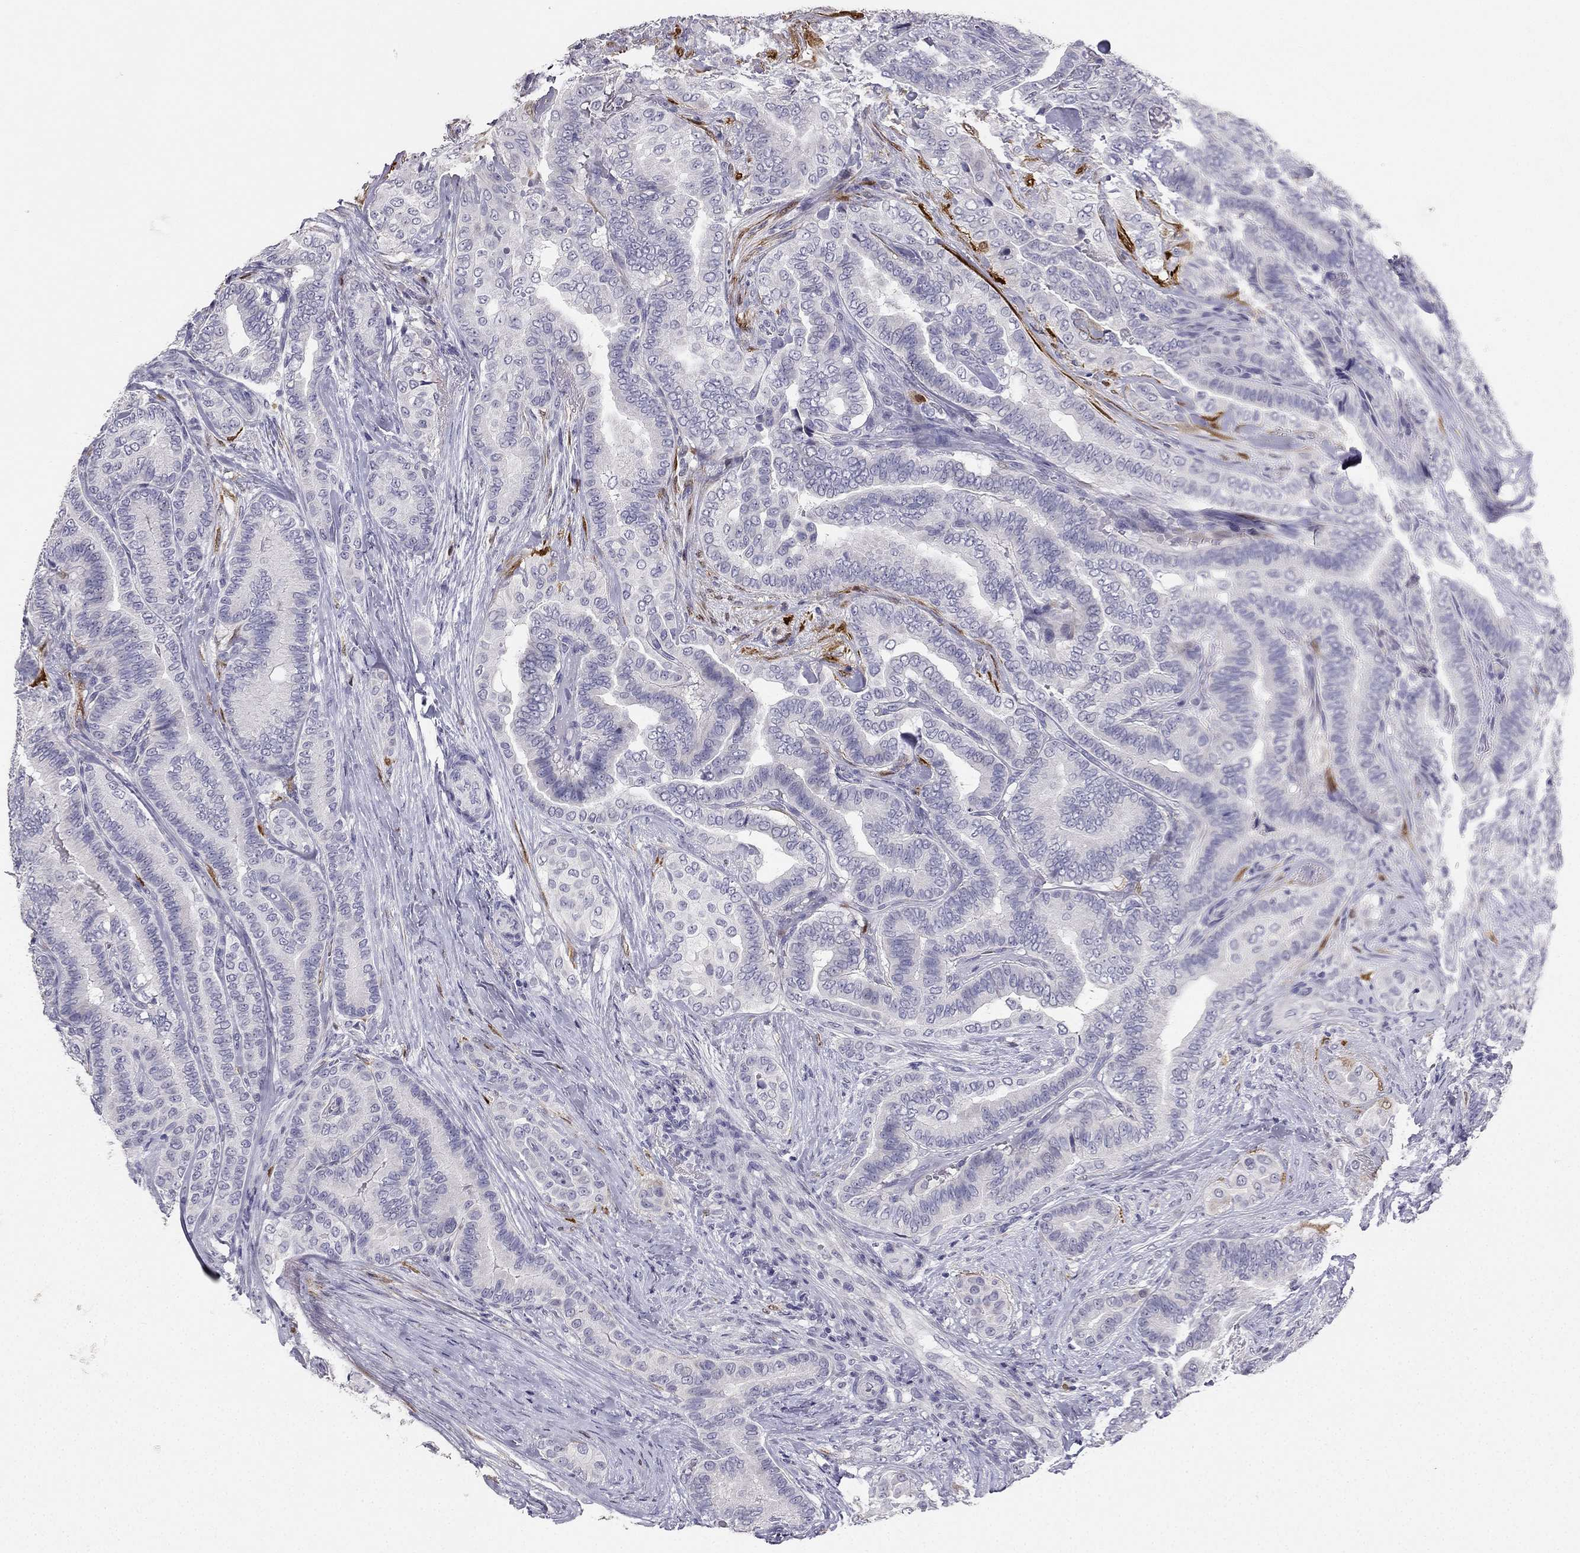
{"staining": {"intensity": "negative", "quantity": "none", "location": "none"}, "tissue": "thyroid cancer", "cell_type": "Tumor cells", "image_type": "cancer", "snomed": [{"axis": "morphology", "description": "Papillary adenocarcinoma, NOS"}, {"axis": "topography", "description": "Thyroid gland"}], "caption": "This is an immunohistochemistry (IHC) micrograph of thyroid papillary adenocarcinoma. There is no expression in tumor cells.", "gene": "CALB2", "patient": {"sex": "male", "age": 61}}